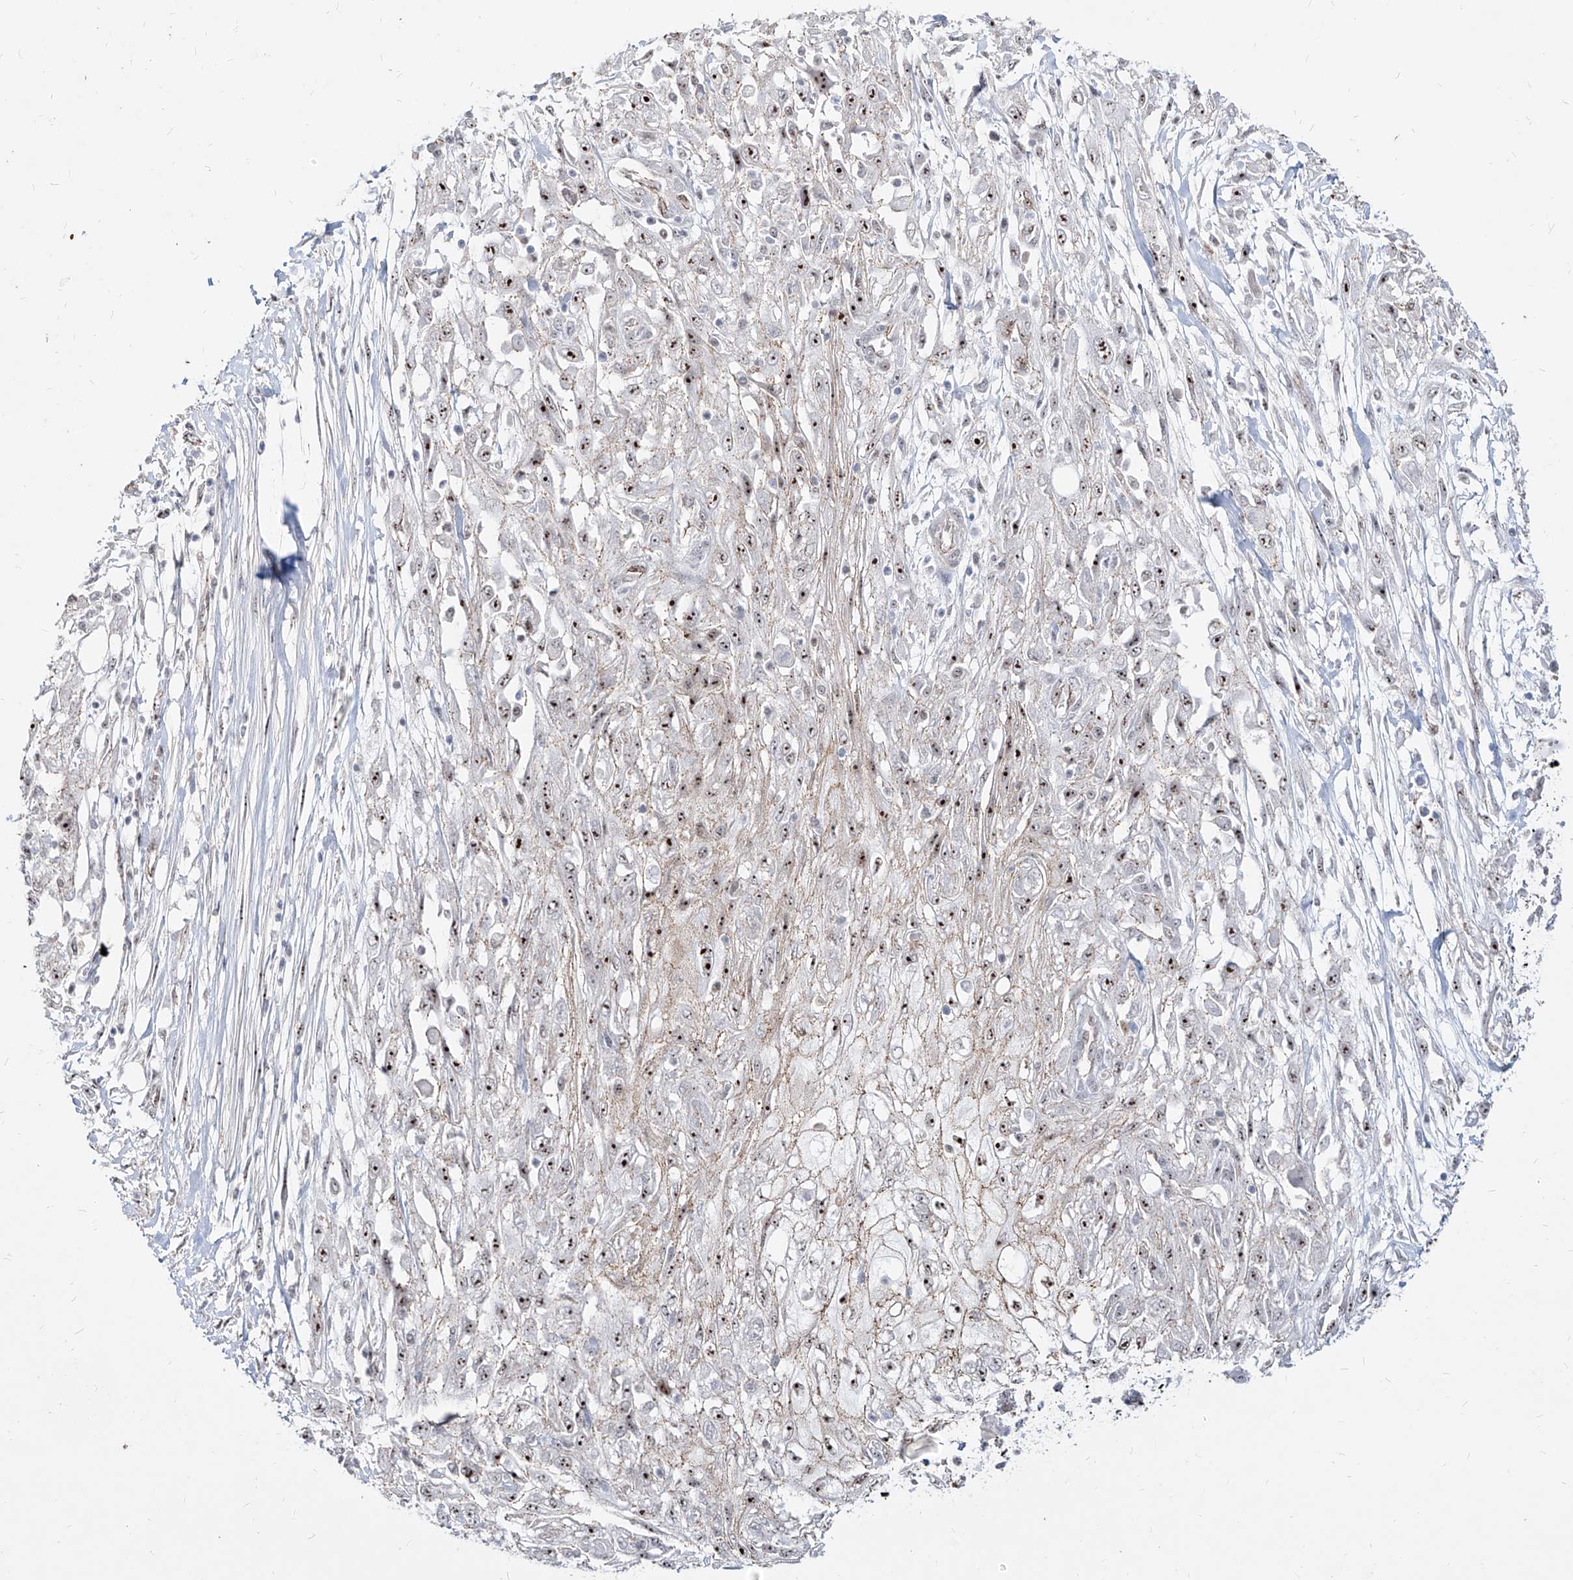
{"staining": {"intensity": "strong", "quantity": ">75%", "location": "nuclear"}, "tissue": "skin cancer", "cell_type": "Tumor cells", "image_type": "cancer", "snomed": [{"axis": "morphology", "description": "Squamous cell carcinoma, NOS"}, {"axis": "morphology", "description": "Squamous cell carcinoma, metastatic, NOS"}, {"axis": "topography", "description": "Skin"}, {"axis": "topography", "description": "Lymph node"}], "caption": "The micrograph reveals a brown stain indicating the presence of a protein in the nuclear of tumor cells in skin cancer (metastatic squamous cell carcinoma). The staining was performed using DAB to visualize the protein expression in brown, while the nuclei were stained in blue with hematoxylin (Magnification: 20x).", "gene": "ZNF710", "patient": {"sex": "male", "age": 75}}